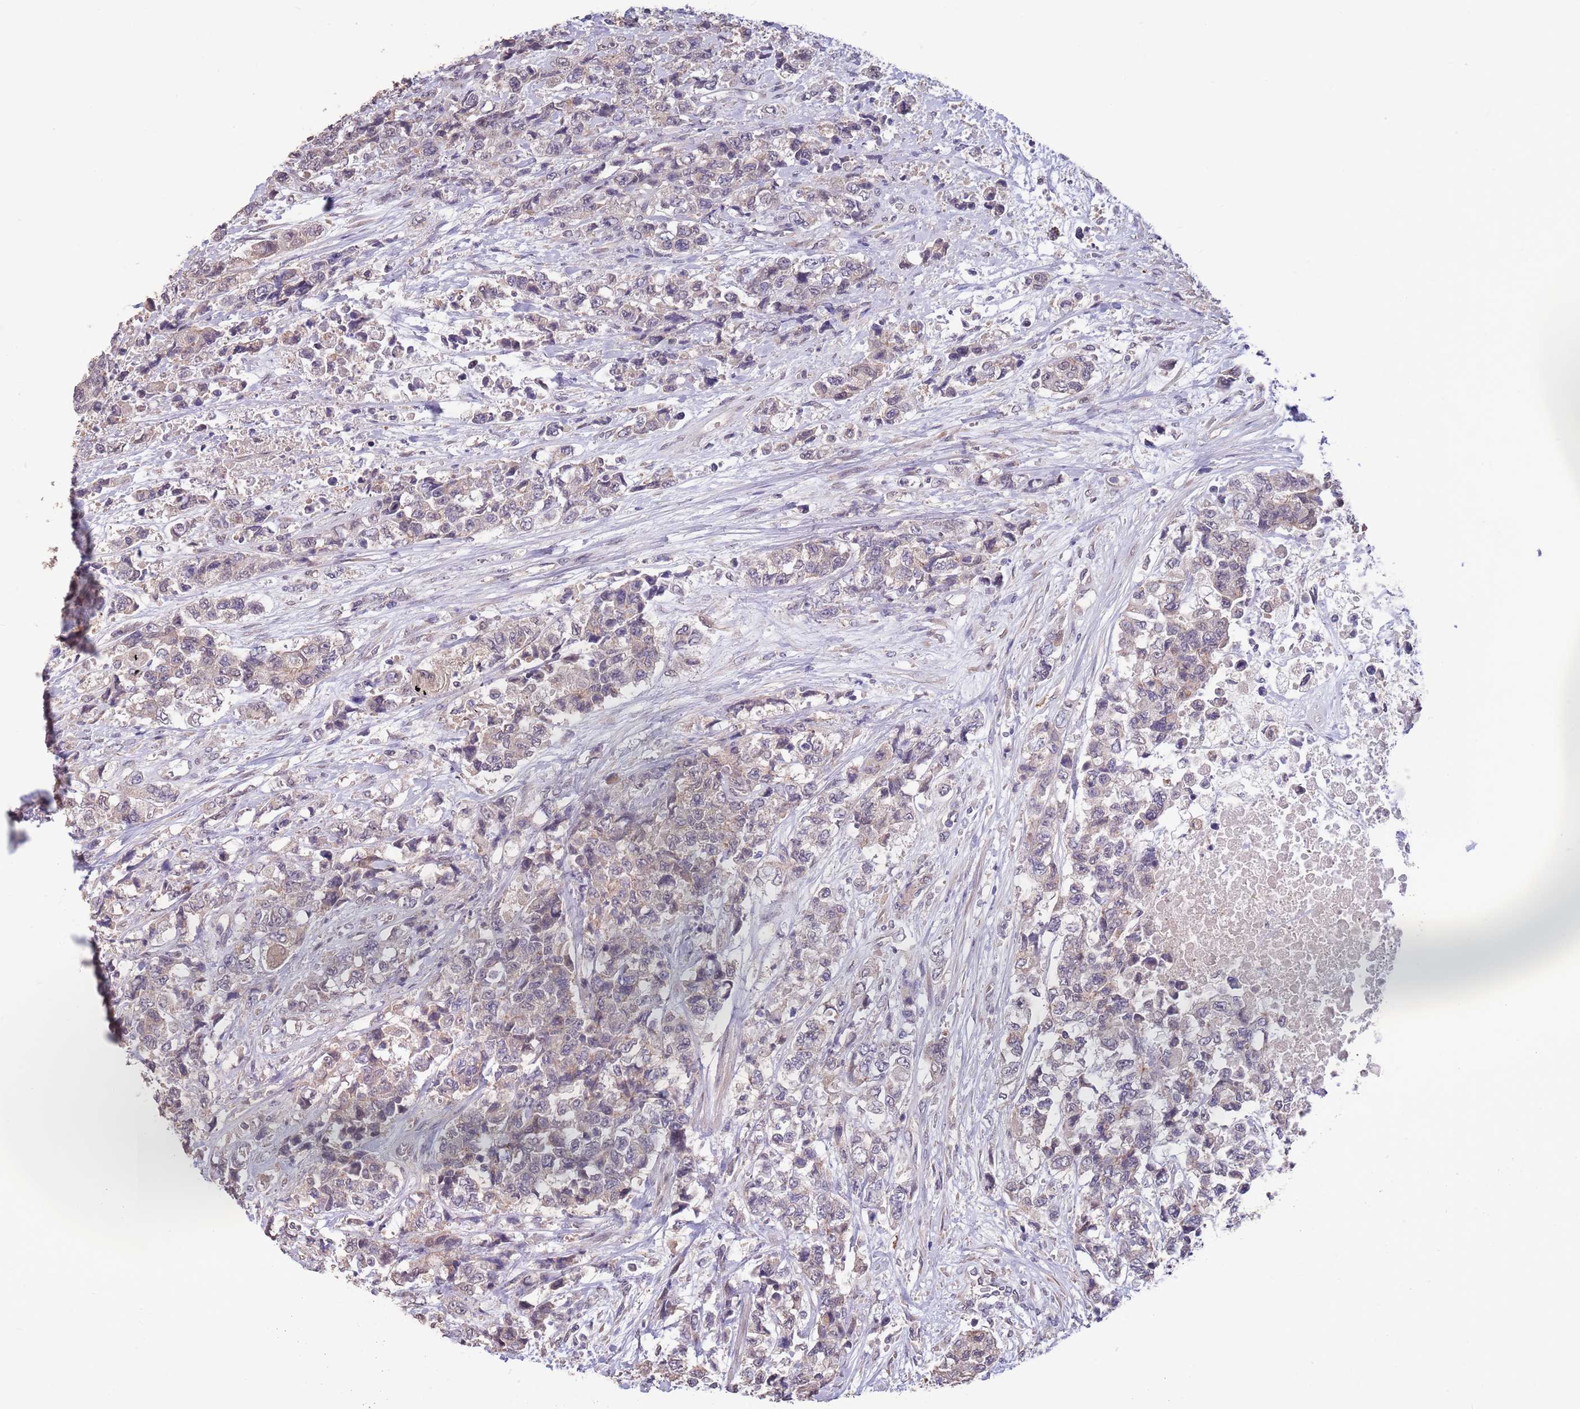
{"staining": {"intensity": "weak", "quantity": "<25%", "location": "cytoplasmic/membranous"}, "tissue": "urothelial cancer", "cell_type": "Tumor cells", "image_type": "cancer", "snomed": [{"axis": "morphology", "description": "Urothelial carcinoma, High grade"}, {"axis": "topography", "description": "Urinary bladder"}], "caption": "High magnification brightfield microscopy of urothelial carcinoma (high-grade) stained with DAB (brown) and counterstained with hematoxylin (blue): tumor cells show no significant positivity.", "gene": "MARVELD2", "patient": {"sex": "female", "age": 78}}